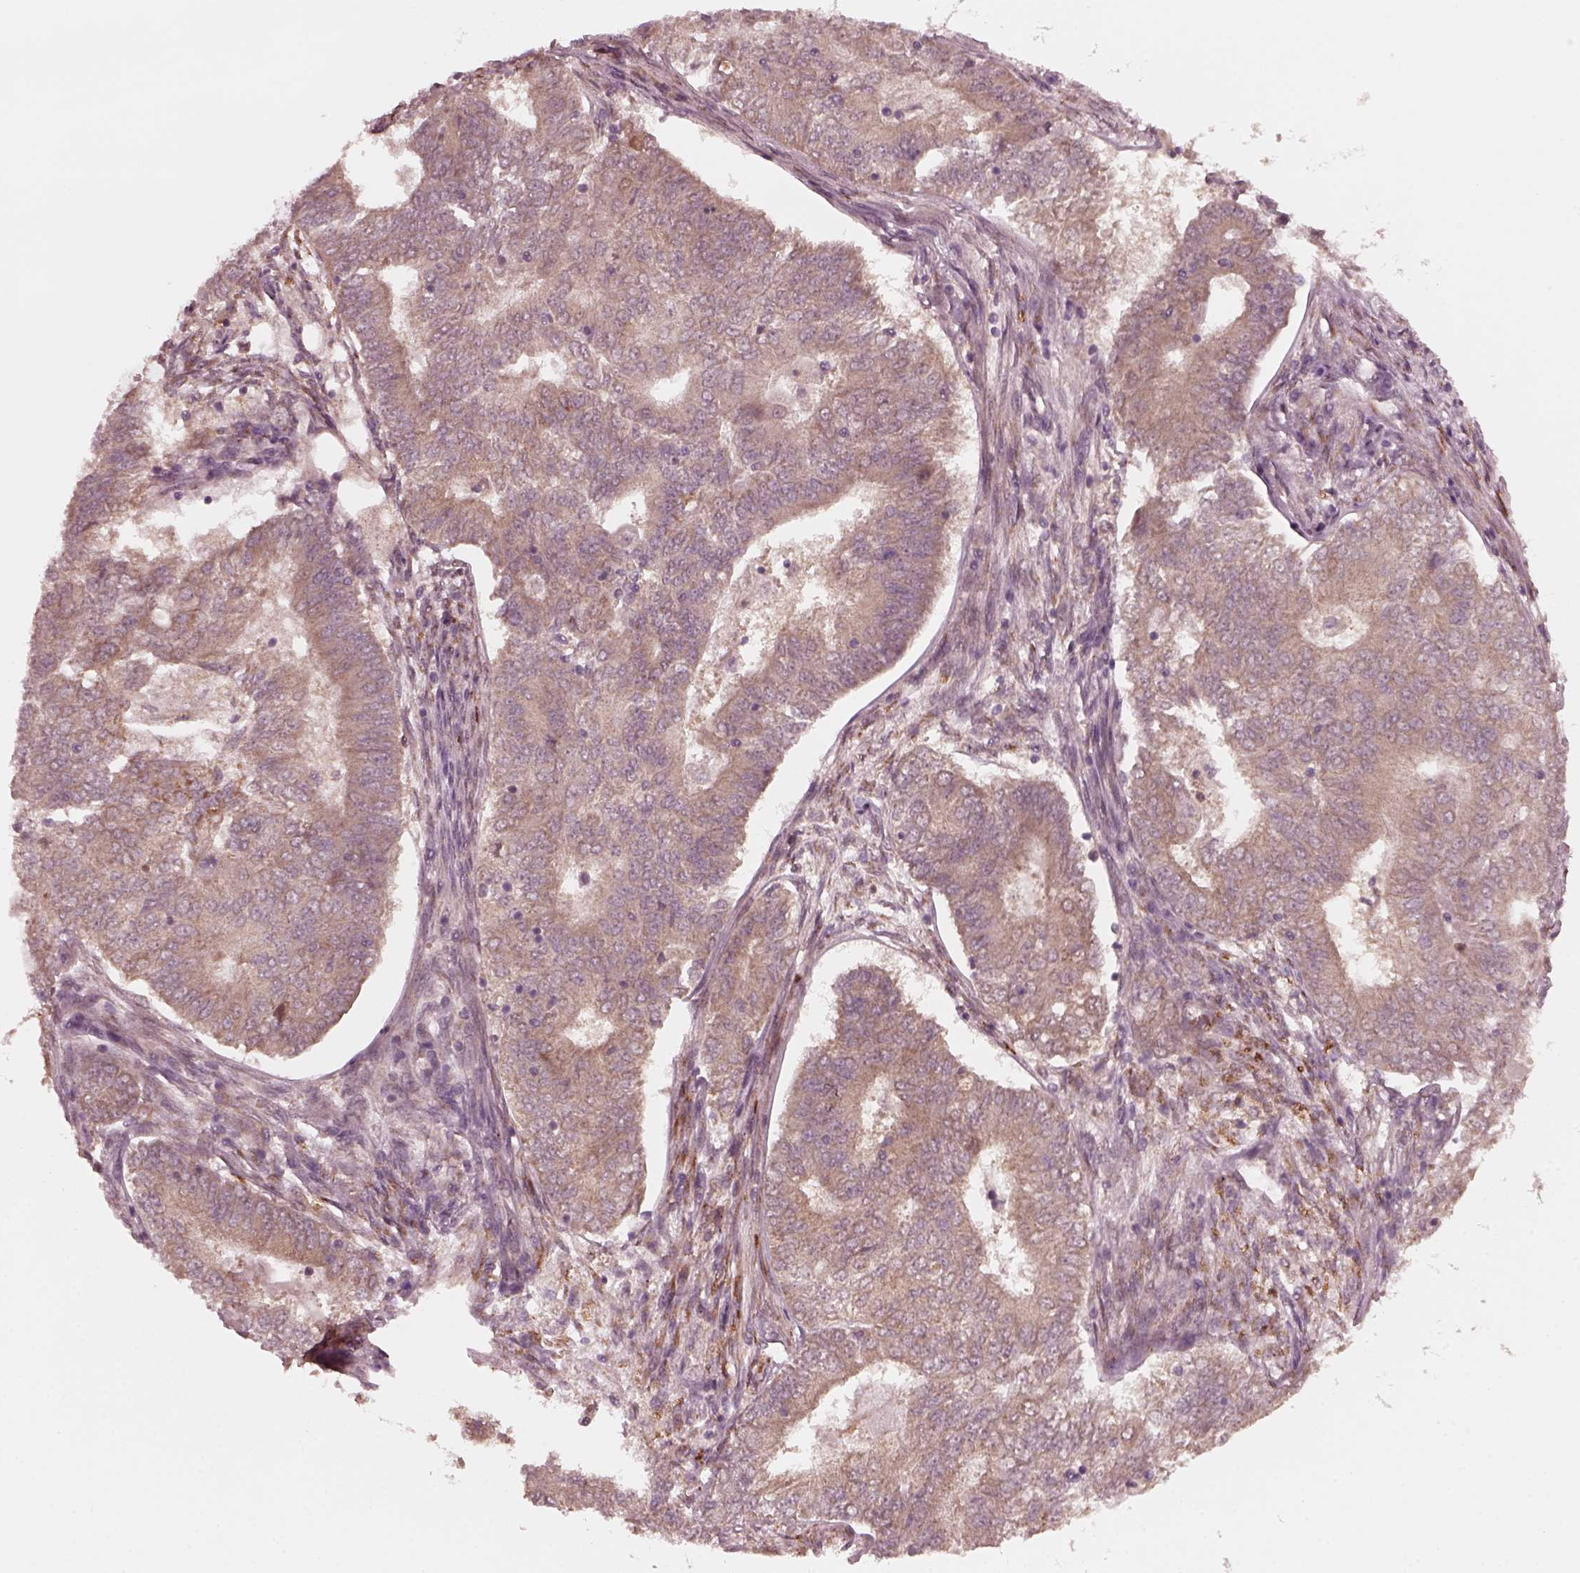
{"staining": {"intensity": "weak", "quantity": "25%-75%", "location": "cytoplasmic/membranous"}, "tissue": "endometrial cancer", "cell_type": "Tumor cells", "image_type": "cancer", "snomed": [{"axis": "morphology", "description": "Adenocarcinoma, NOS"}, {"axis": "topography", "description": "Endometrium"}], "caption": "High-power microscopy captured an IHC image of endometrial cancer, revealing weak cytoplasmic/membranous staining in about 25%-75% of tumor cells.", "gene": "FAF2", "patient": {"sex": "female", "age": 62}}